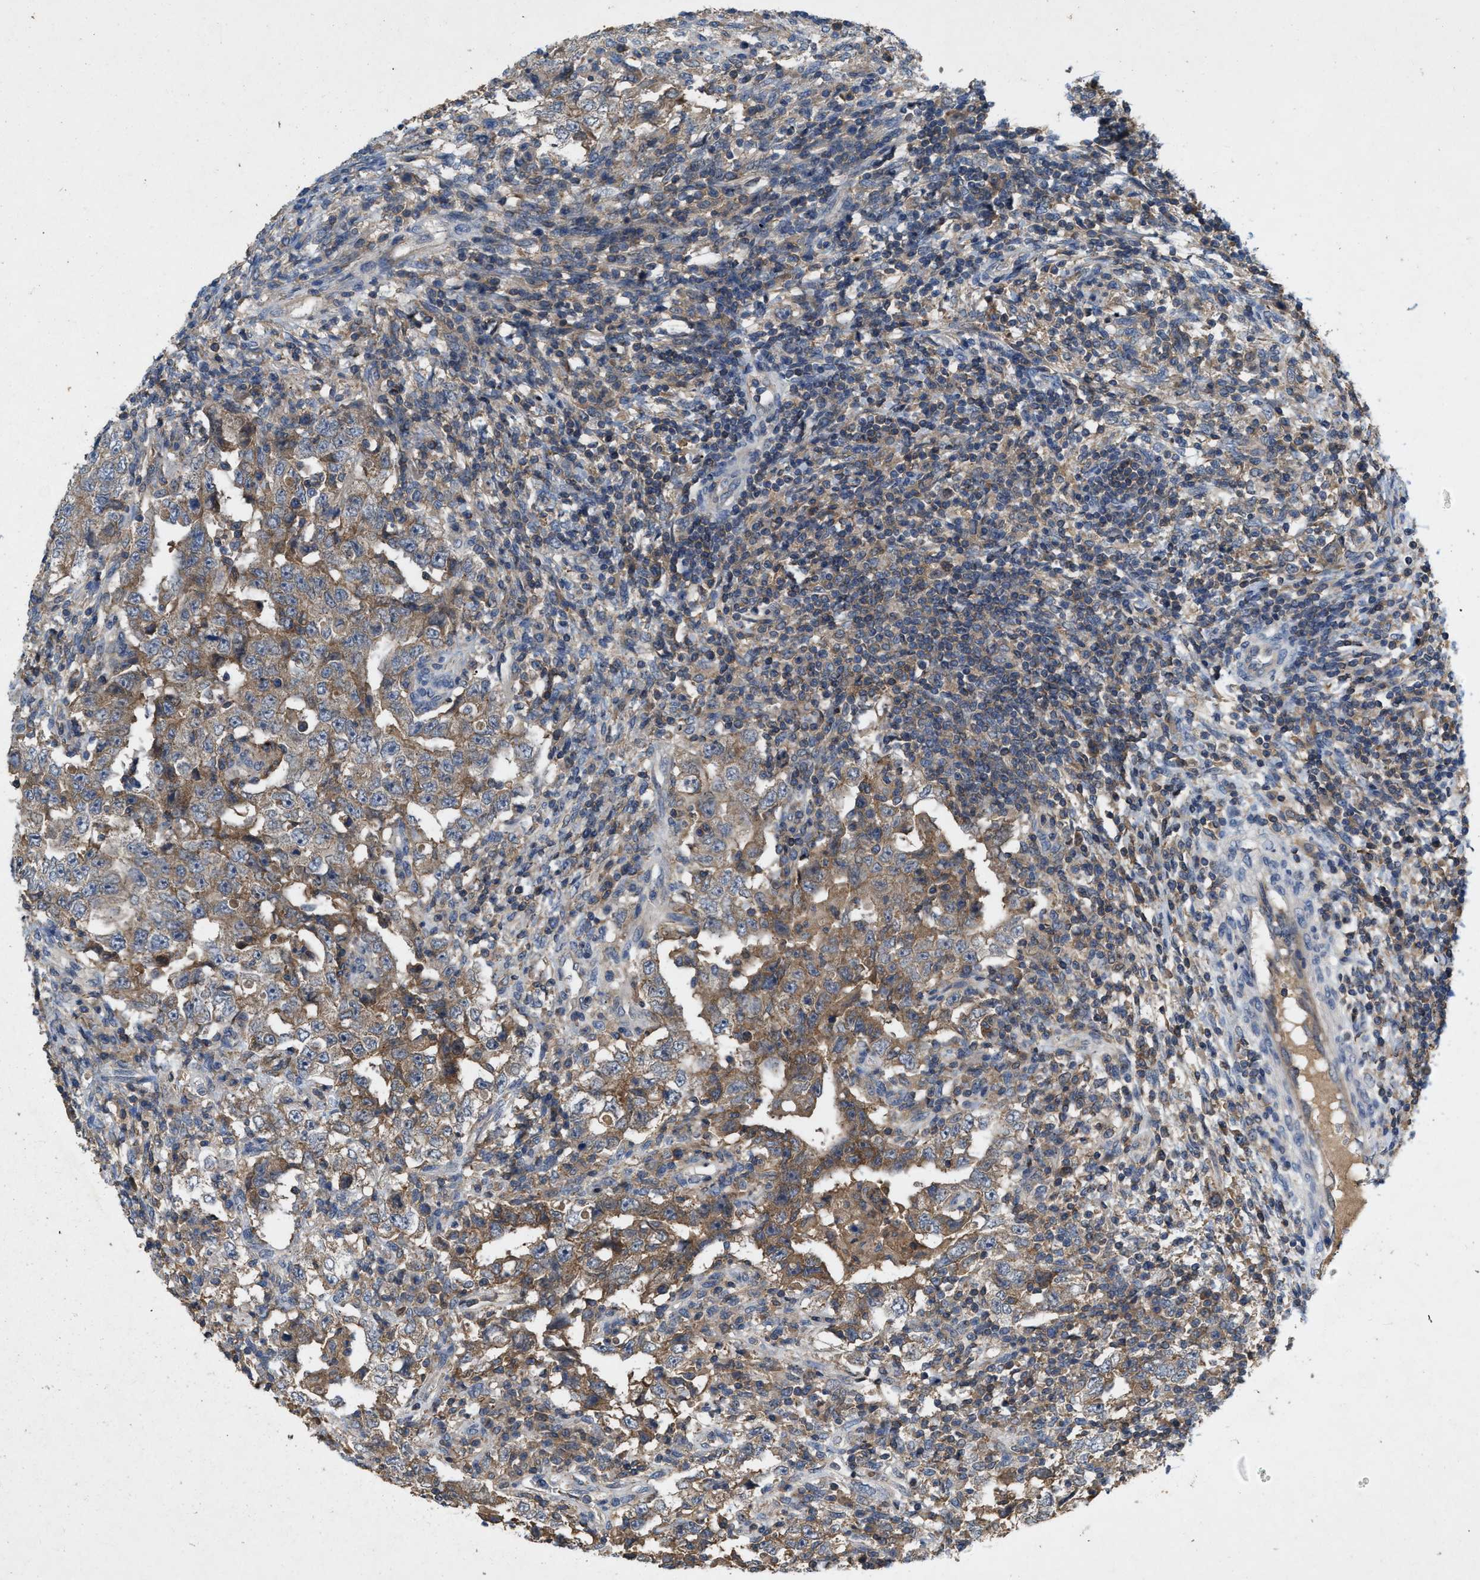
{"staining": {"intensity": "moderate", "quantity": ">75%", "location": "cytoplasmic/membranous"}, "tissue": "testis cancer", "cell_type": "Tumor cells", "image_type": "cancer", "snomed": [{"axis": "morphology", "description": "Carcinoma, Embryonal, NOS"}, {"axis": "topography", "description": "Testis"}], "caption": "Human embryonal carcinoma (testis) stained for a protein (brown) reveals moderate cytoplasmic/membranous positive expression in about >75% of tumor cells.", "gene": "LPAR2", "patient": {"sex": "male", "age": 26}}